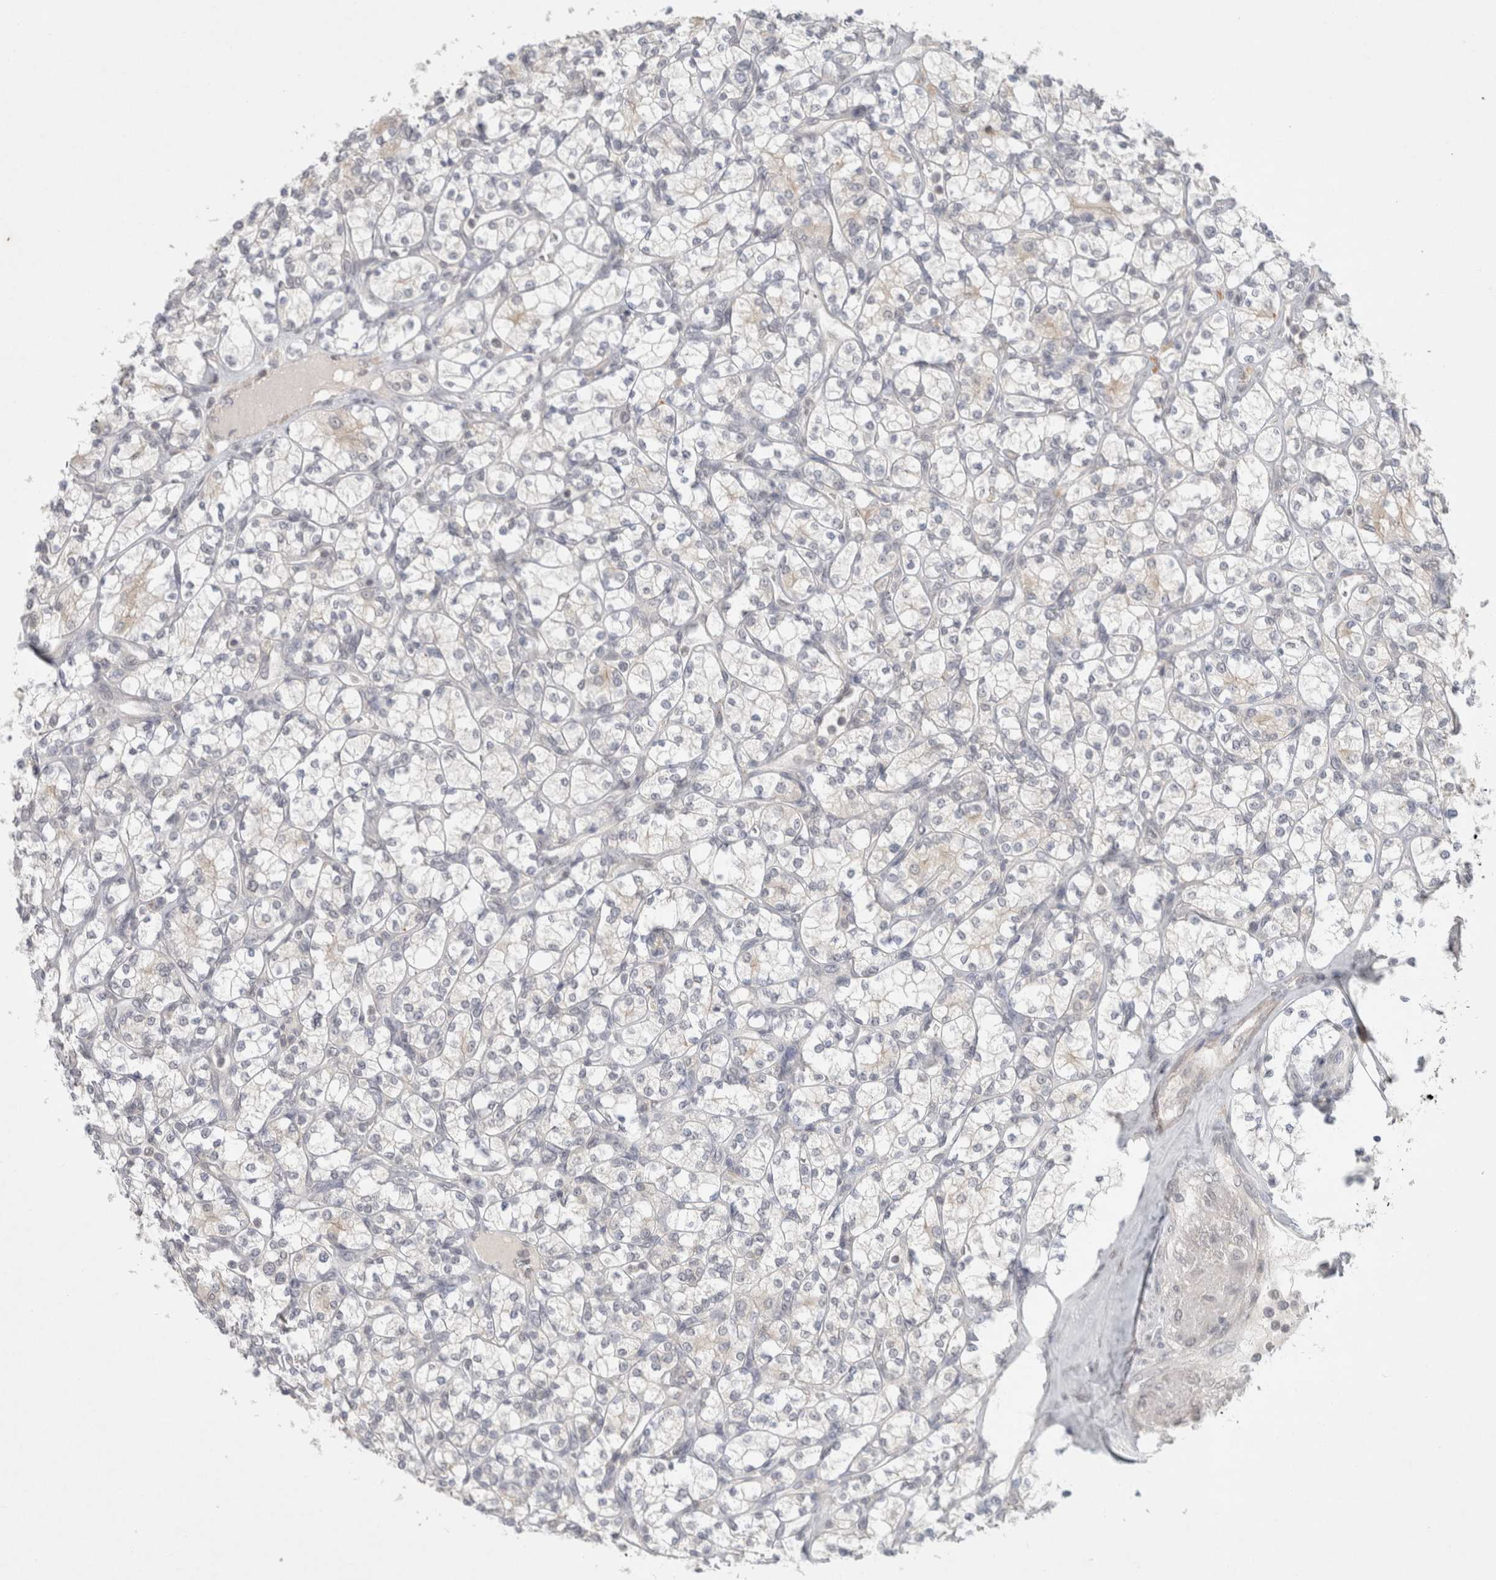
{"staining": {"intensity": "negative", "quantity": "none", "location": "none"}, "tissue": "renal cancer", "cell_type": "Tumor cells", "image_type": "cancer", "snomed": [{"axis": "morphology", "description": "Adenocarcinoma, NOS"}, {"axis": "topography", "description": "Kidney"}], "caption": "An immunohistochemistry (IHC) image of renal adenocarcinoma is shown. There is no staining in tumor cells of renal adenocarcinoma.", "gene": "FBXO42", "patient": {"sex": "male", "age": 77}}